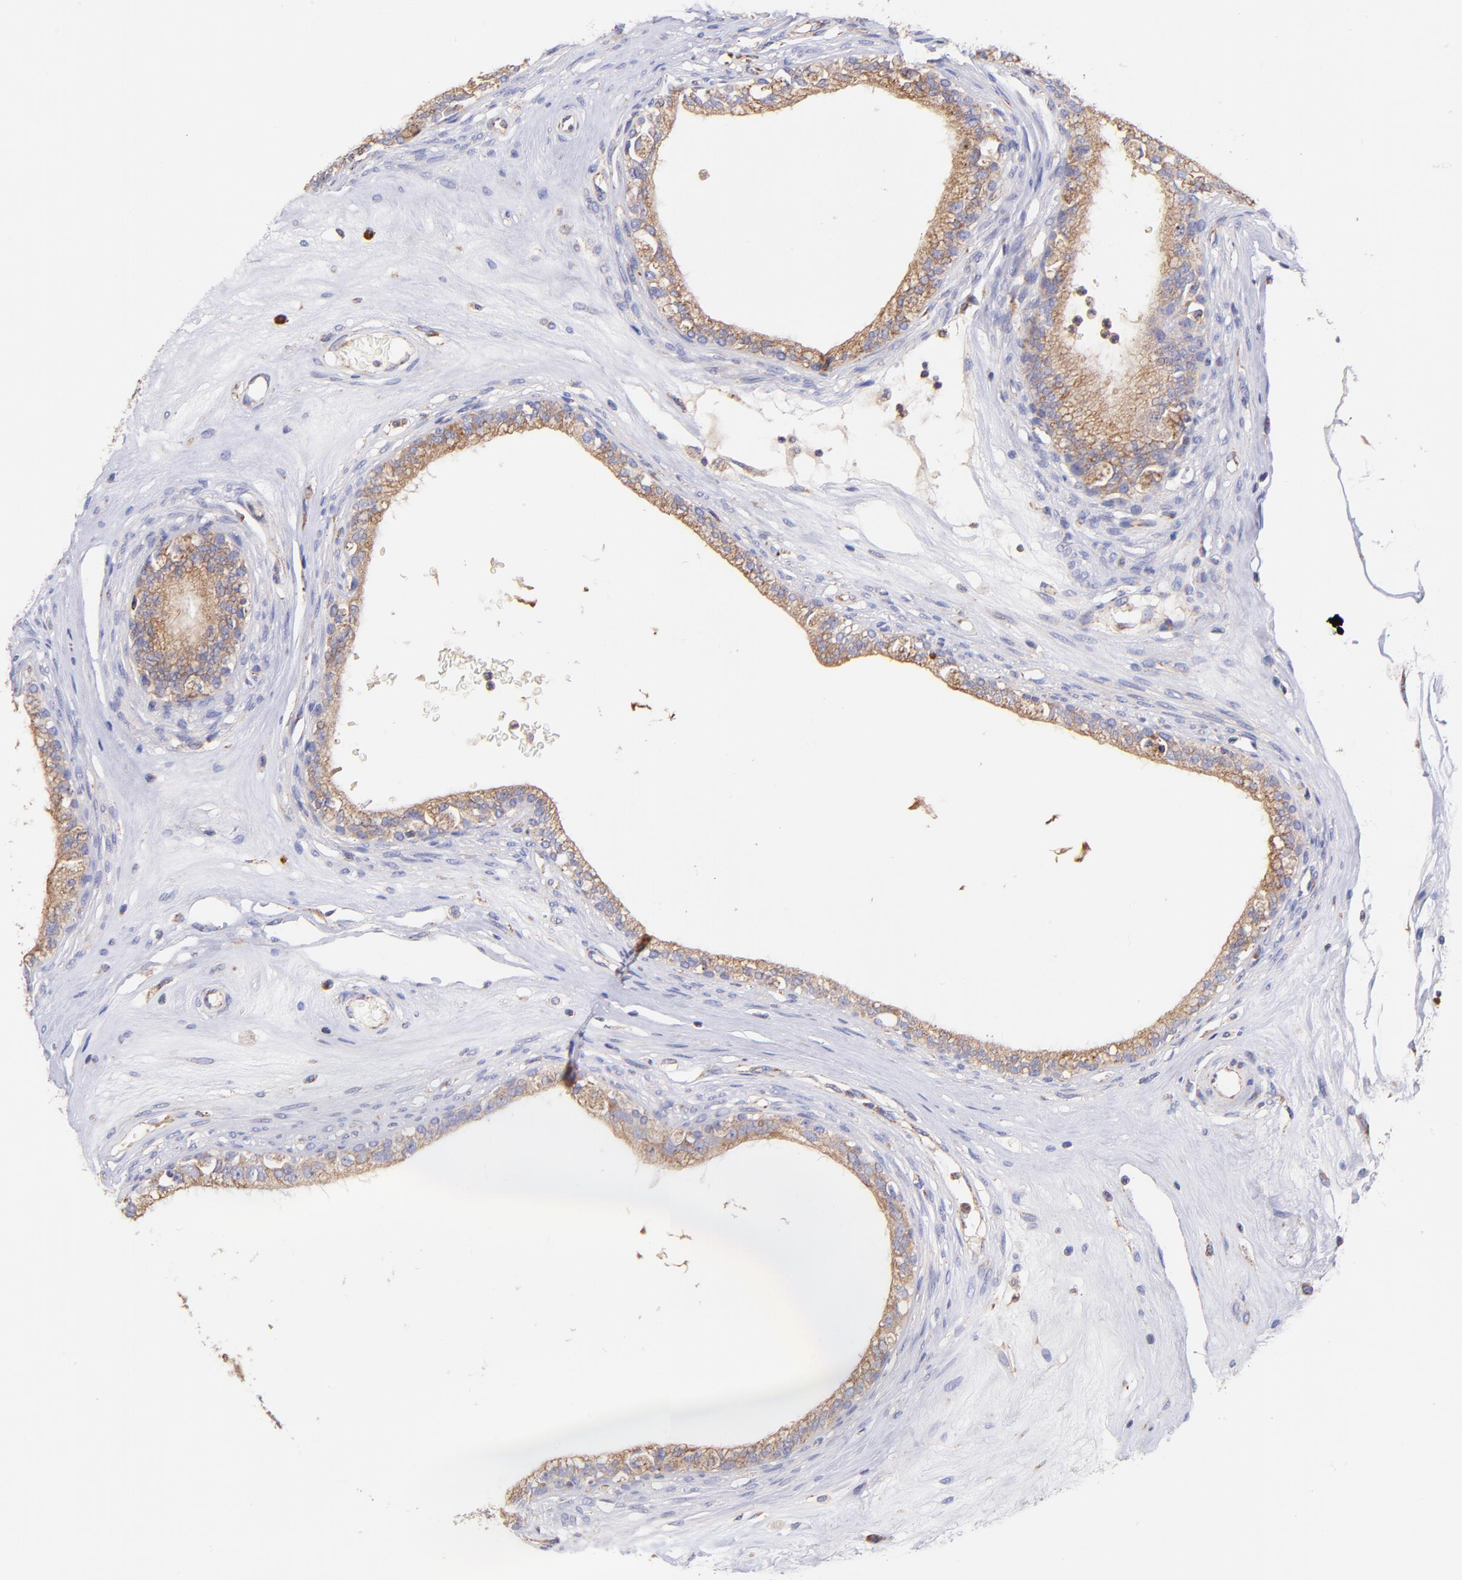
{"staining": {"intensity": "moderate", "quantity": ">75%", "location": "cytoplasmic/membranous"}, "tissue": "epididymis", "cell_type": "Glandular cells", "image_type": "normal", "snomed": [{"axis": "morphology", "description": "Normal tissue, NOS"}, {"axis": "morphology", "description": "Inflammation, NOS"}, {"axis": "topography", "description": "Epididymis"}], "caption": "Epididymis stained for a protein (brown) exhibits moderate cytoplasmic/membranous positive staining in approximately >75% of glandular cells.", "gene": "PREX1", "patient": {"sex": "male", "age": 84}}